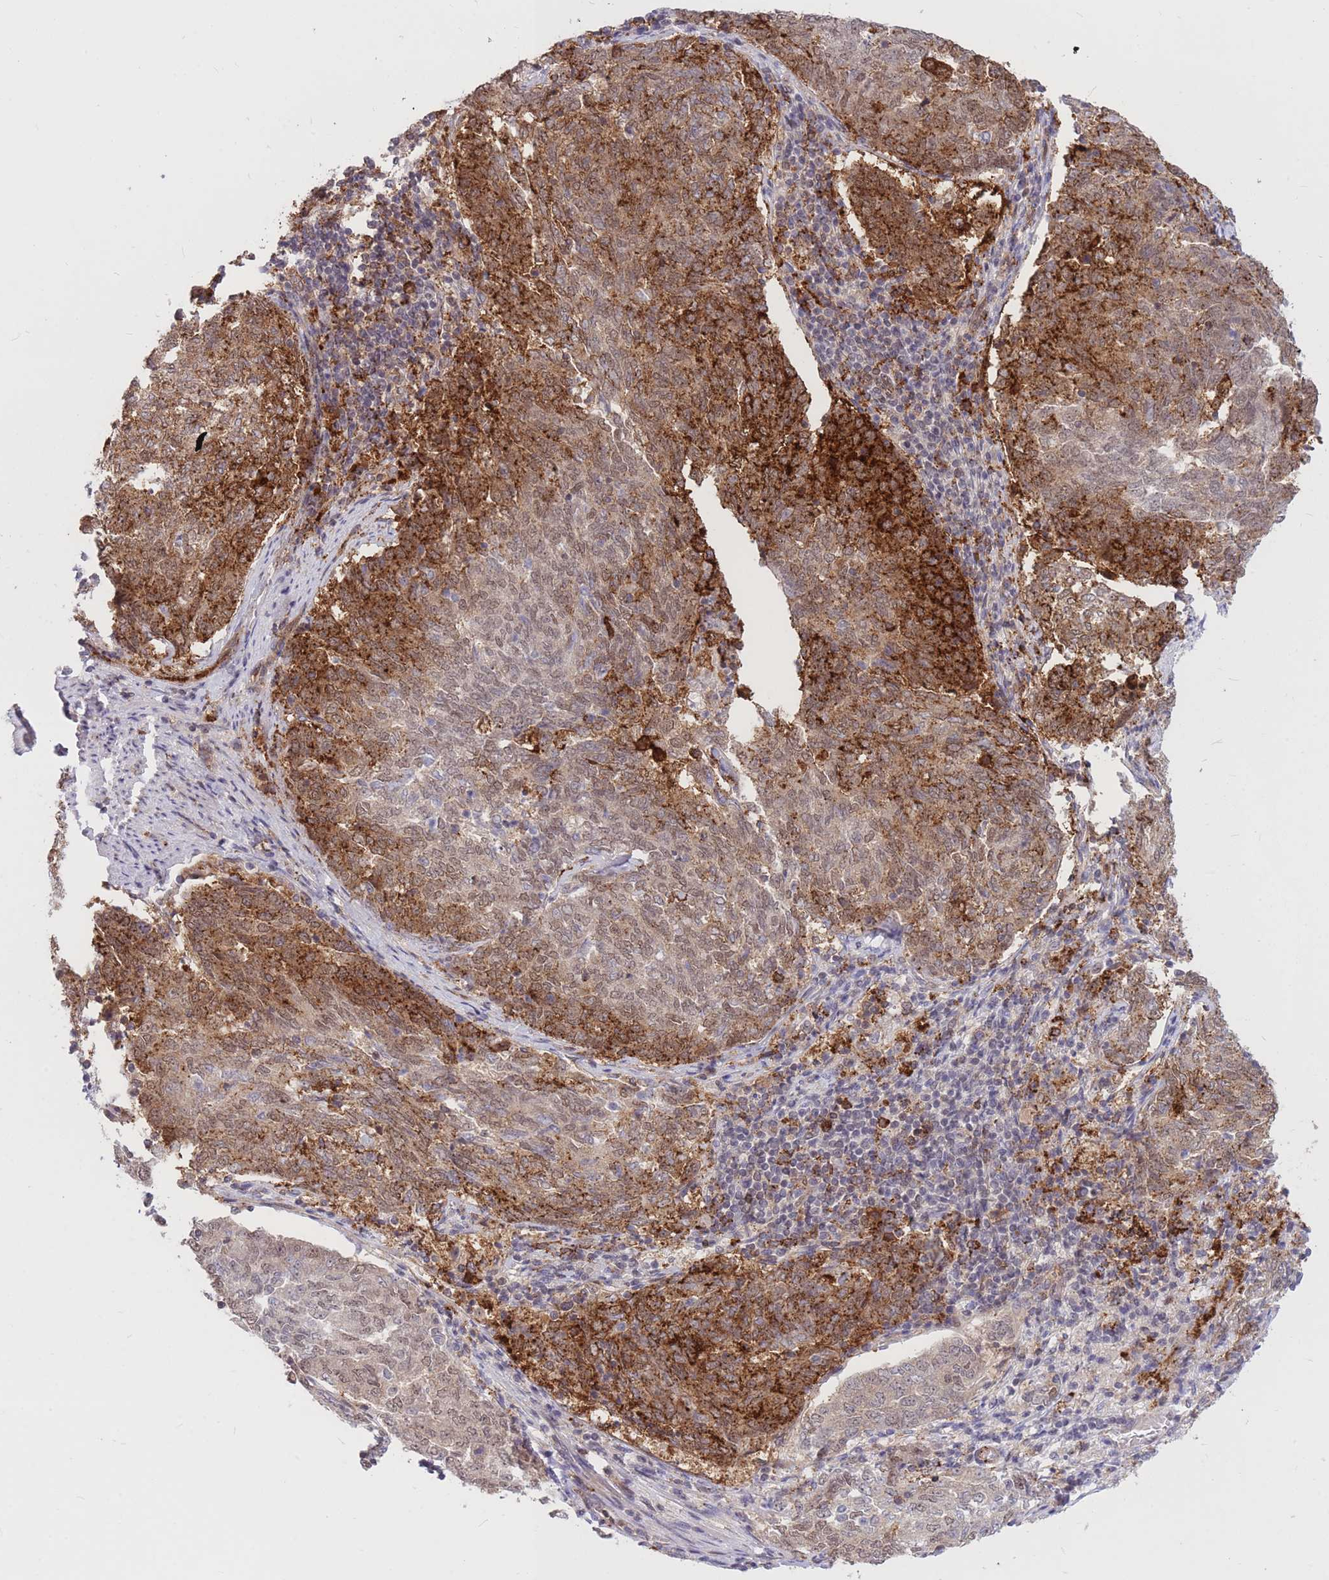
{"staining": {"intensity": "strong", "quantity": "25%-75%", "location": "cytoplasmic/membranous,nuclear"}, "tissue": "endometrial cancer", "cell_type": "Tumor cells", "image_type": "cancer", "snomed": [{"axis": "morphology", "description": "Adenocarcinoma, NOS"}, {"axis": "topography", "description": "Endometrium"}], "caption": "Immunohistochemistry (IHC) staining of endometrial adenocarcinoma, which demonstrates high levels of strong cytoplasmic/membranous and nuclear staining in about 25%-75% of tumor cells indicating strong cytoplasmic/membranous and nuclear protein positivity. The staining was performed using DAB (3,3'-diaminobenzidine) (brown) for protein detection and nuclei were counterstained in hematoxylin (blue).", "gene": "TCF20", "patient": {"sex": "female", "age": 80}}